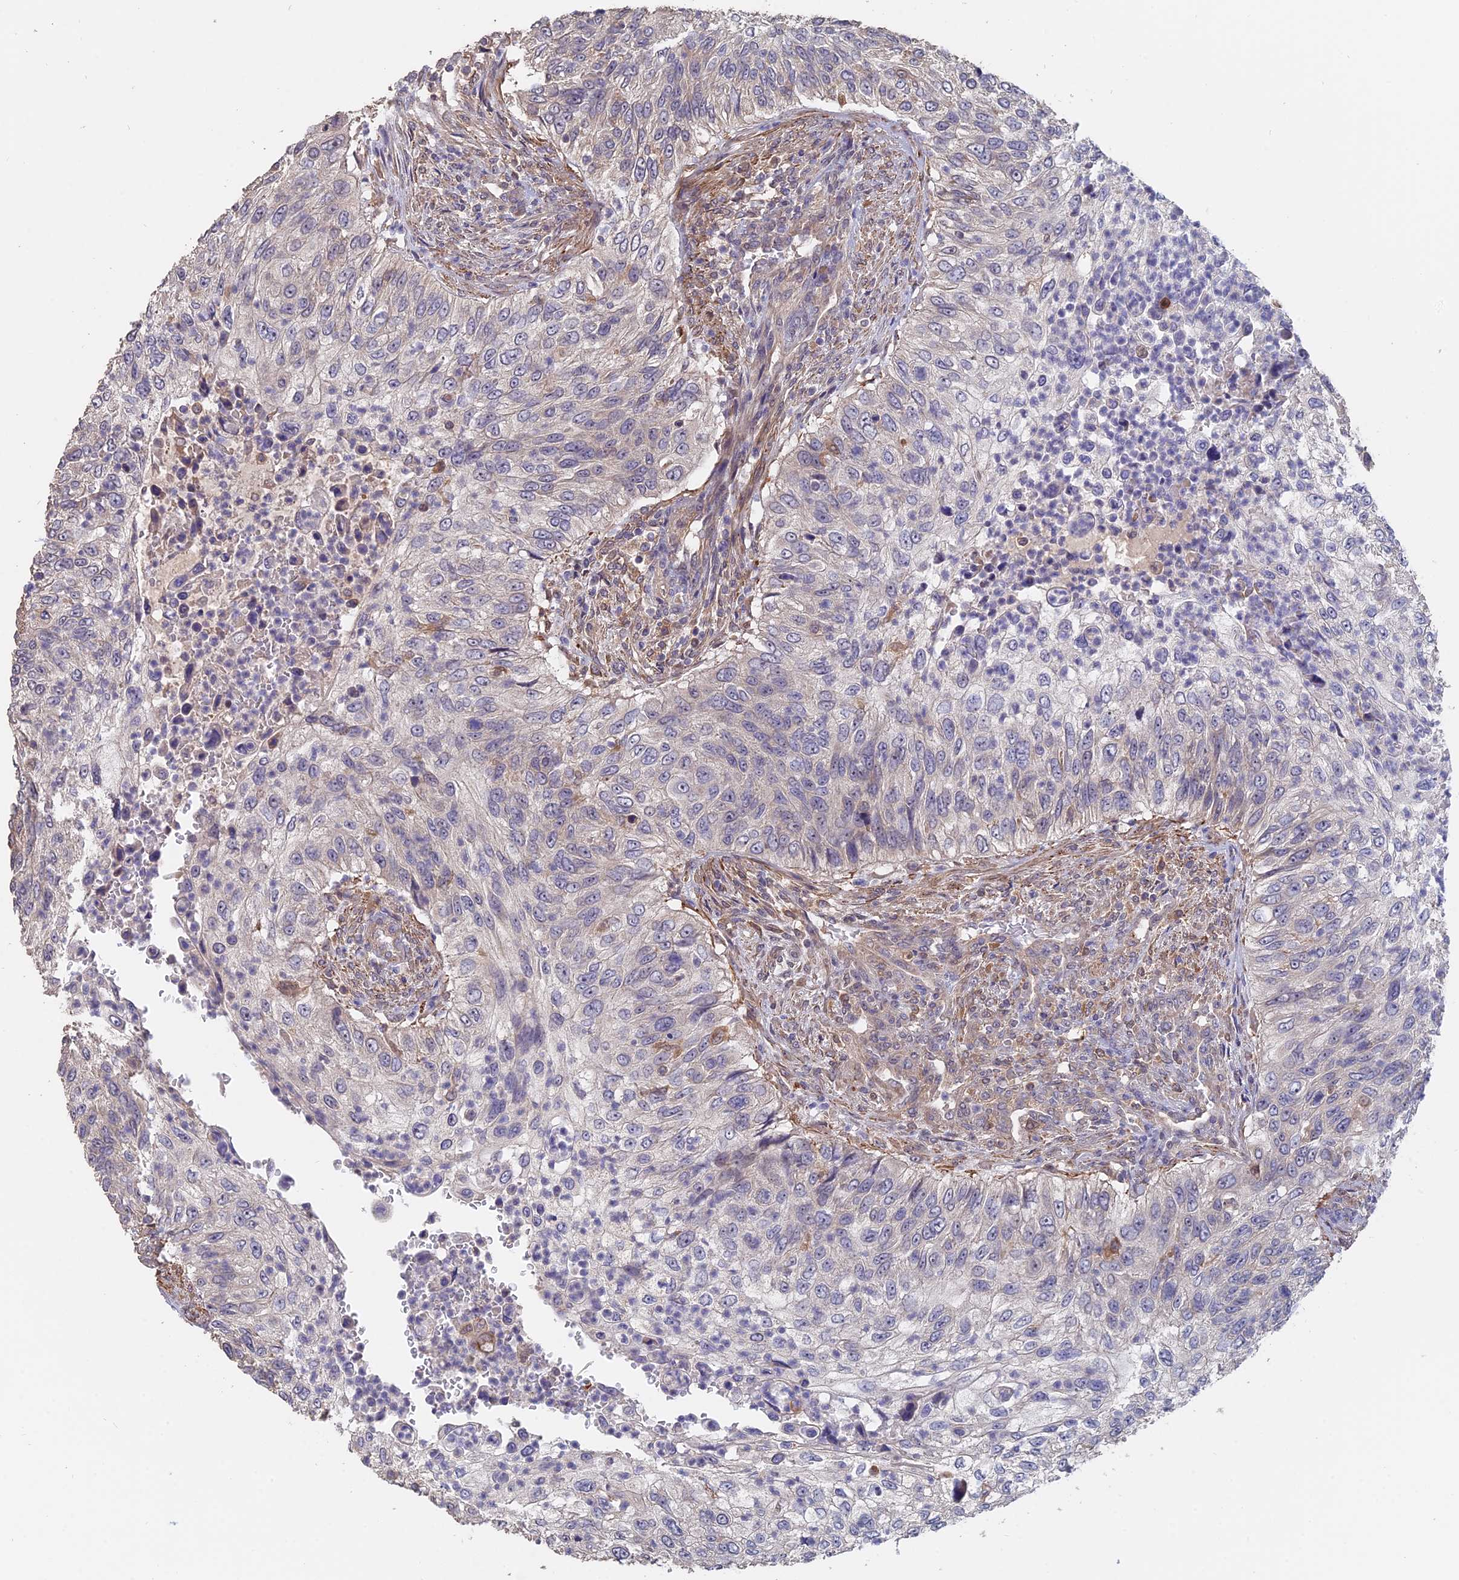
{"staining": {"intensity": "negative", "quantity": "none", "location": "none"}, "tissue": "urothelial cancer", "cell_type": "Tumor cells", "image_type": "cancer", "snomed": [{"axis": "morphology", "description": "Urothelial carcinoma, High grade"}, {"axis": "topography", "description": "Urinary bladder"}], "caption": "Photomicrograph shows no protein positivity in tumor cells of high-grade urothelial carcinoma tissue. (Stains: DAB (3,3'-diaminobenzidine) immunohistochemistry with hematoxylin counter stain, Microscopy: brightfield microscopy at high magnification).", "gene": "SAC3D1", "patient": {"sex": "female", "age": 60}}